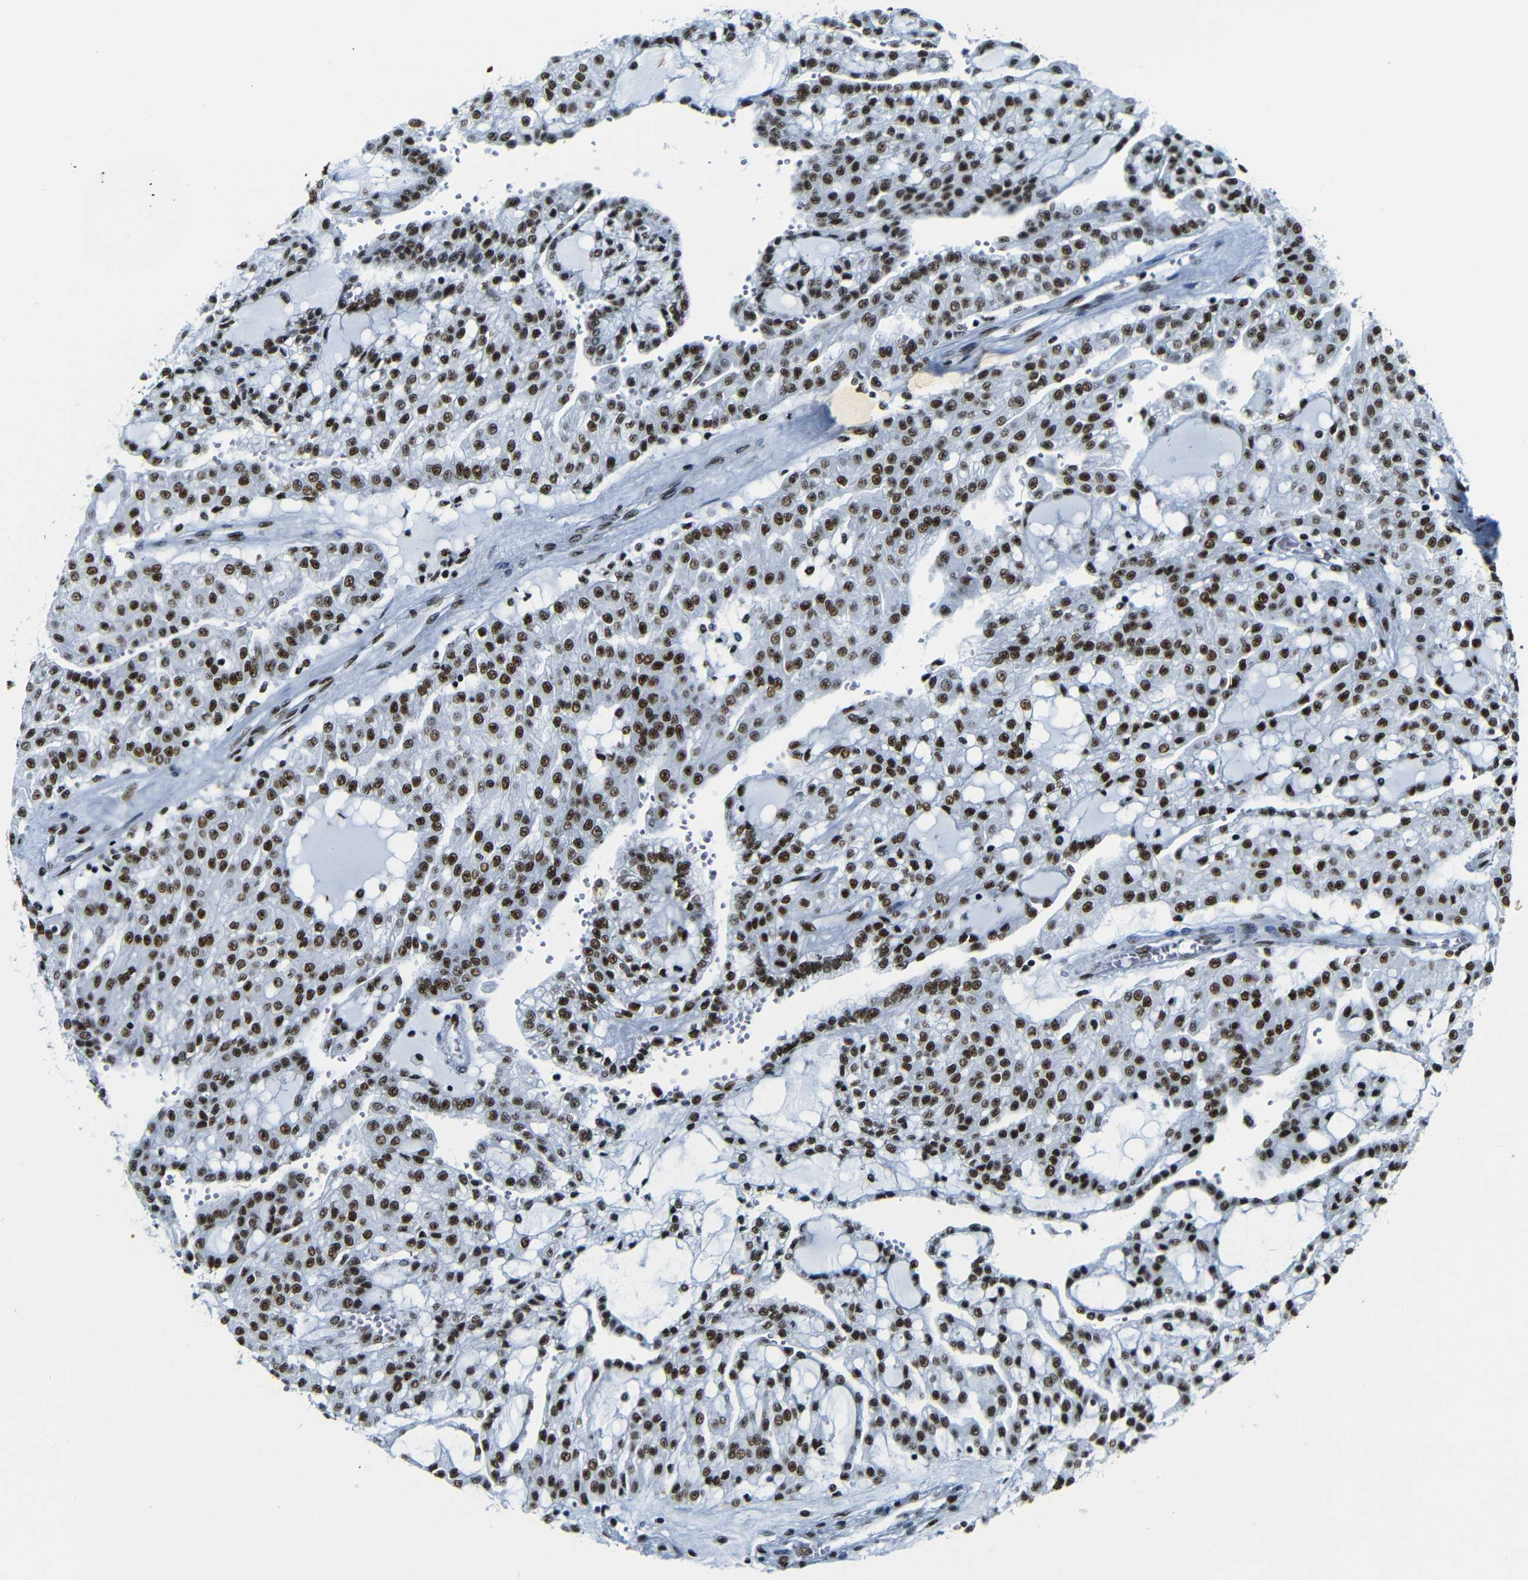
{"staining": {"intensity": "strong", "quantity": ">75%", "location": "nuclear"}, "tissue": "renal cancer", "cell_type": "Tumor cells", "image_type": "cancer", "snomed": [{"axis": "morphology", "description": "Adenocarcinoma, NOS"}, {"axis": "topography", "description": "Kidney"}], "caption": "Immunohistochemistry (IHC) (DAB (3,3'-diaminobenzidine)) staining of human renal cancer (adenocarcinoma) exhibits strong nuclear protein staining in about >75% of tumor cells.", "gene": "SRSF1", "patient": {"sex": "male", "age": 63}}